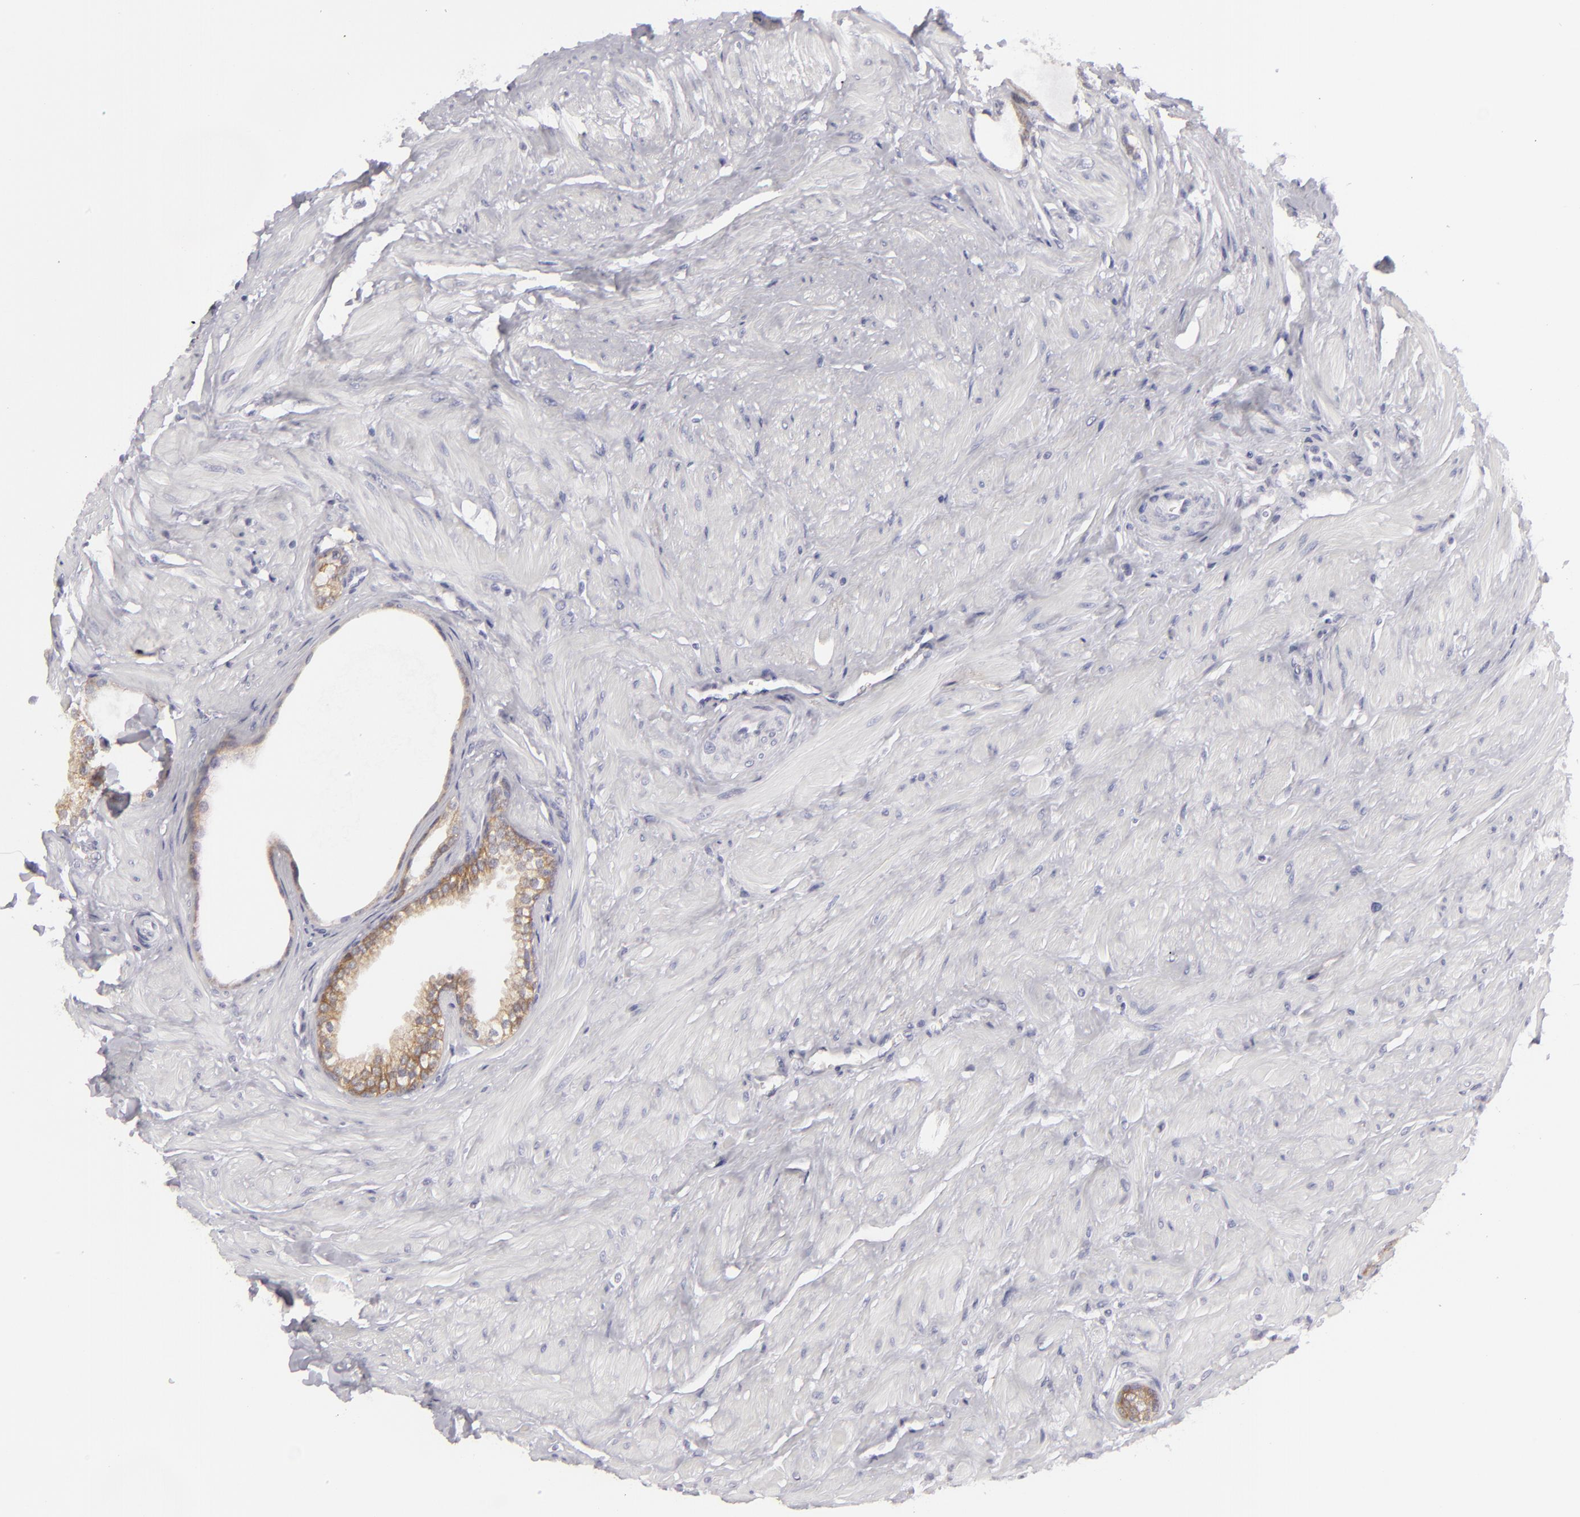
{"staining": {"intensity": "moderate", "quantity": ">75%", "location": "cytoplasmic/membranous"}, "tissue": "prostate", "cell_type": "Glandular cells", "image_type": "normal", "snomed": [{"axis": "morphology", "description": "Normal tissue, NOS"}, {"axis": "topography", "description": "Prostate"}], "caption": "Unremarkable prostate reveals moderate cytoplasmic/membranous staining in about >75% of glandular cells, visualized by immunohistochemistry. The protein is shown in brown color, while the nuclei are stained blue.", "gene": "JUP", "patient": {"sex": "male", "age": 64}}